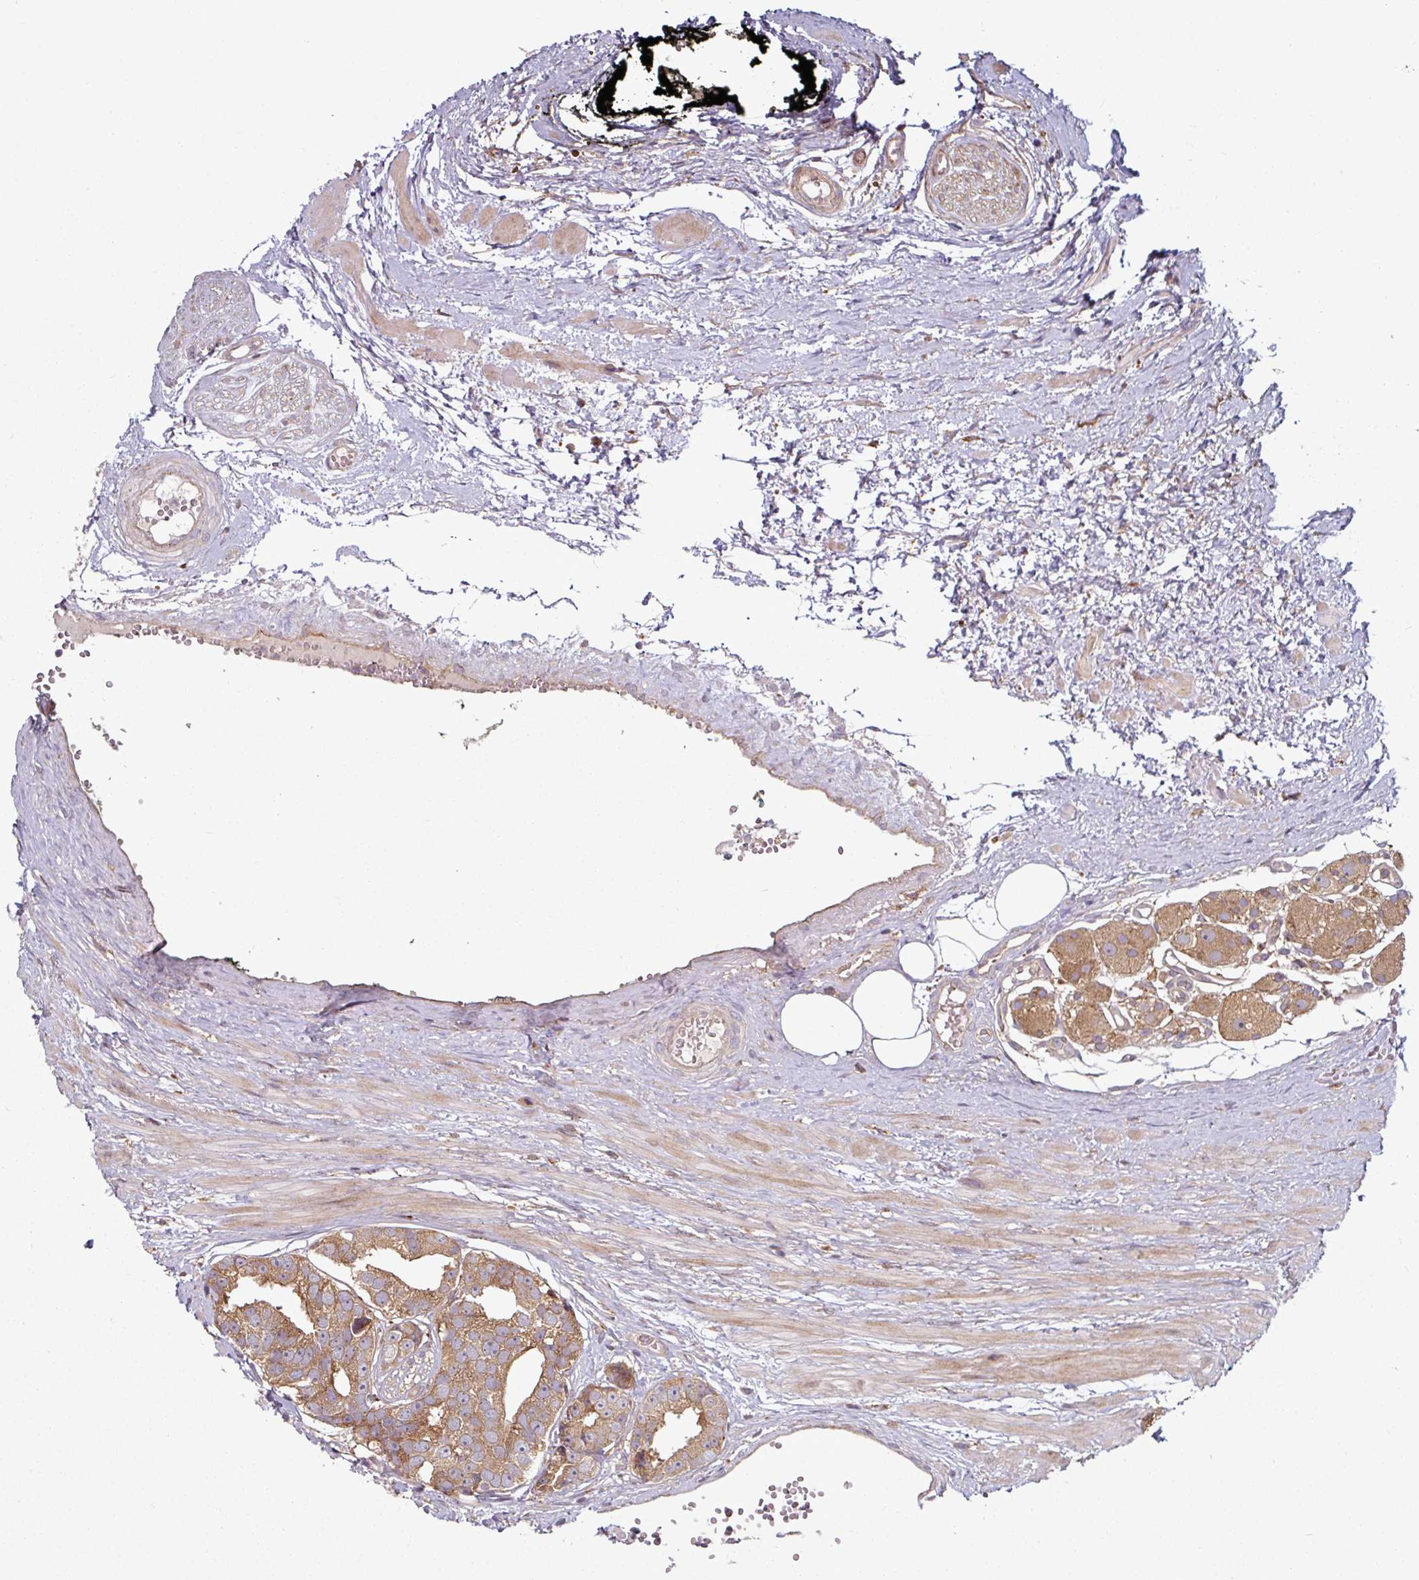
{"staining": {"intensity": "moderate", "quantity": ">75%", "location": "cytoplasmic/membranous"}, "tissue": "prostate cancer", "cell_type": "Tumor cells", "image_type": "cancer", "snomed": [{"axis": "morphology", "description": "Adenocarcinoma, High grade"}, {"axis": "topography", "description": "Prostate"}], "caption": "Immunohistochemical staining of prostate cancer (adenocarcinoma (high-grade)) exhibits moderate cytoplasmic/membranous protein staining in approximately >75% of tumor cells.", "gene": "RAB5A", "patient": {"sex": "male", "age": 71}}